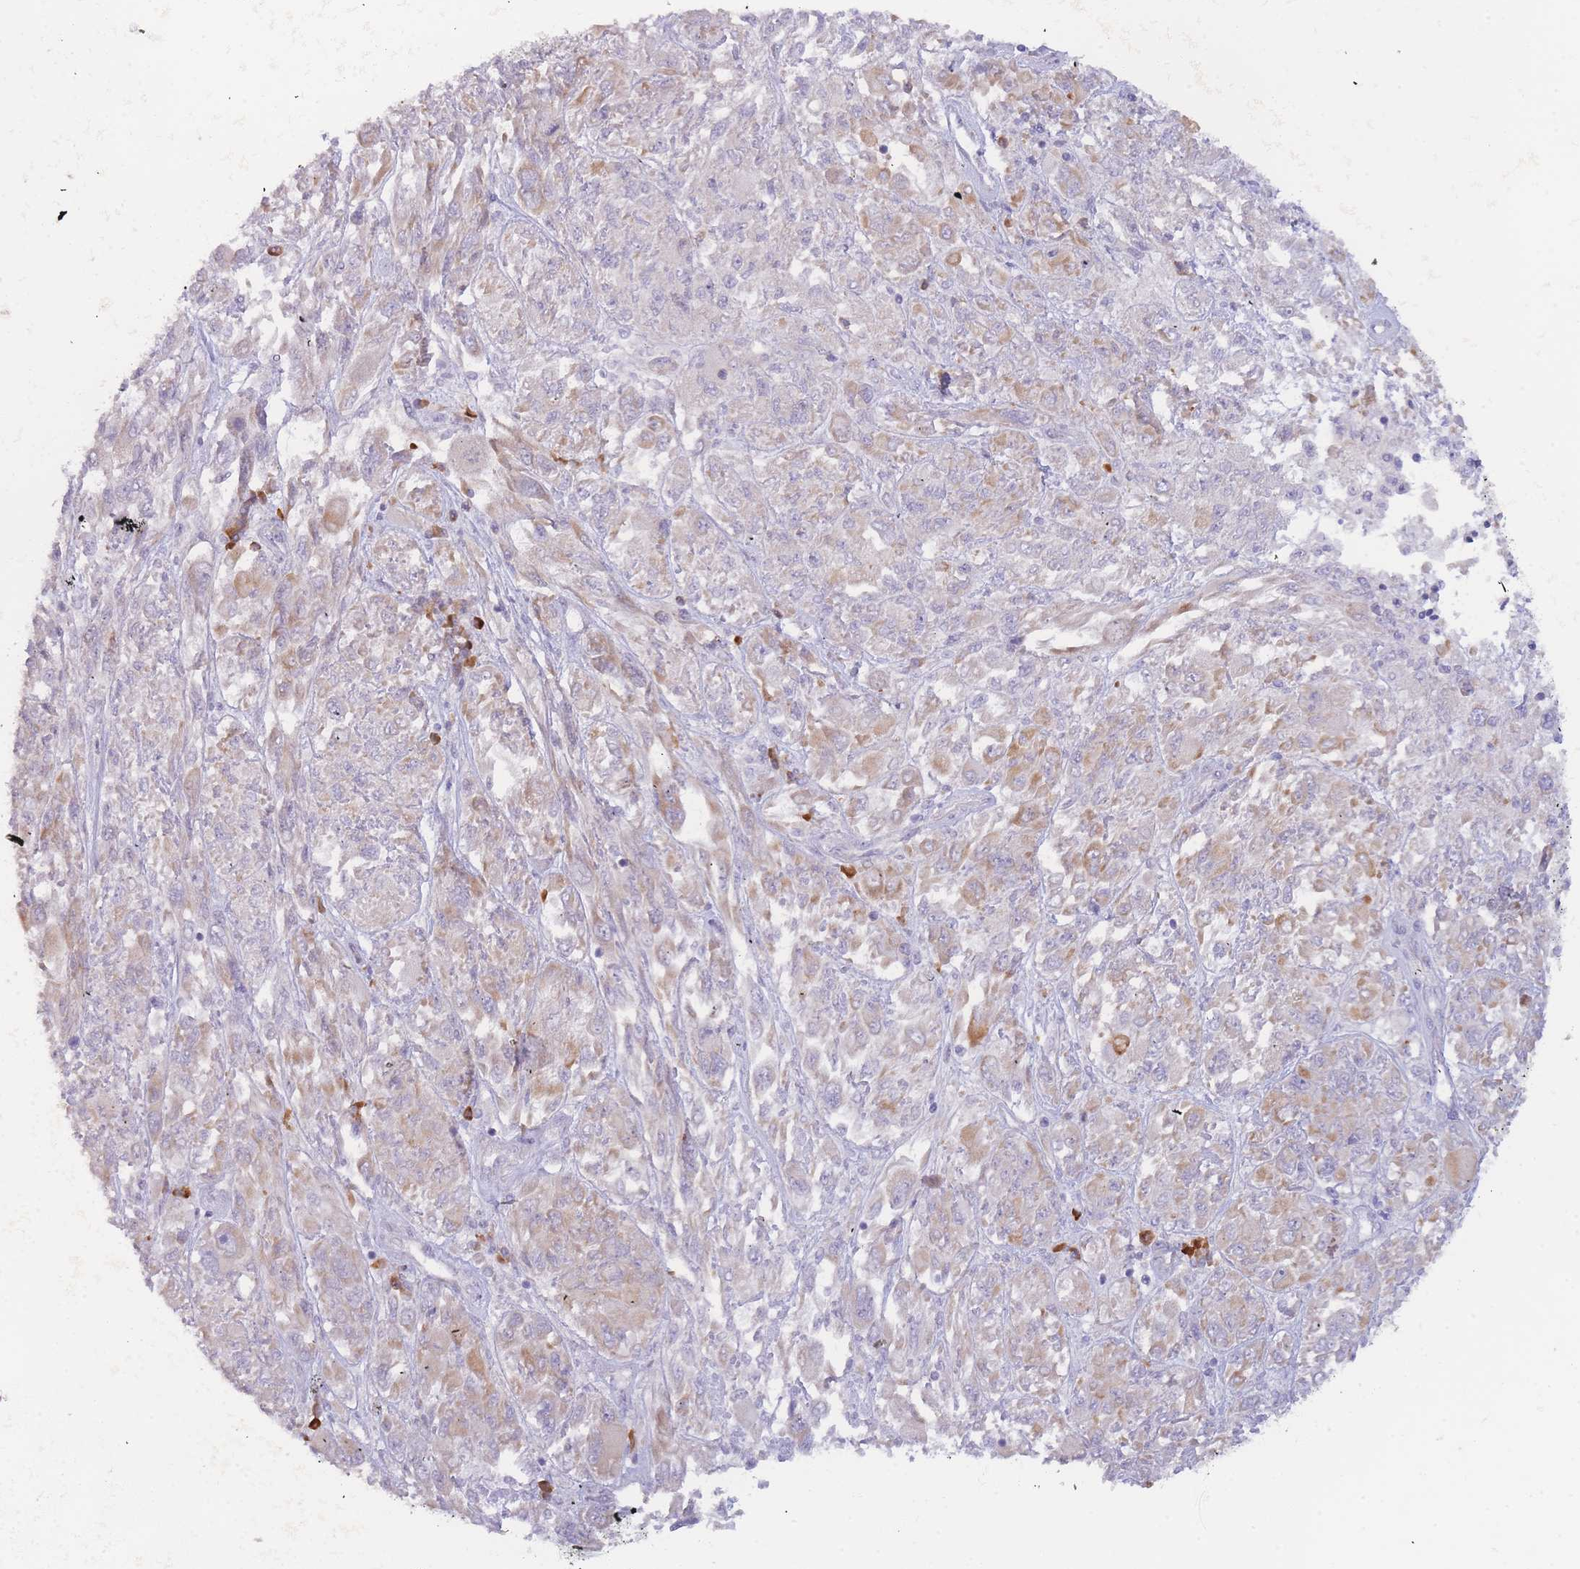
{"staining": {"intensity": "moderate", "quantity": "<25%", "location": "cytoplasmic/membranous"}, "tissue": "melanoma", "cell_type": "Tumor cells", "image_type": "cancer", "snomed": [{"axis": "morphology", "description": "Malignant melanoma, NOS"}, {"axis": "topography", "description": "Skin"}], "caption": "A histopathology image of malignant melanoma stained for a protein demonstrates moderate cytoplasmic/membranous brown staining in tumor cells.", "gene": "SLC35E4", "patient": {"sex": "female", "age": 91}}